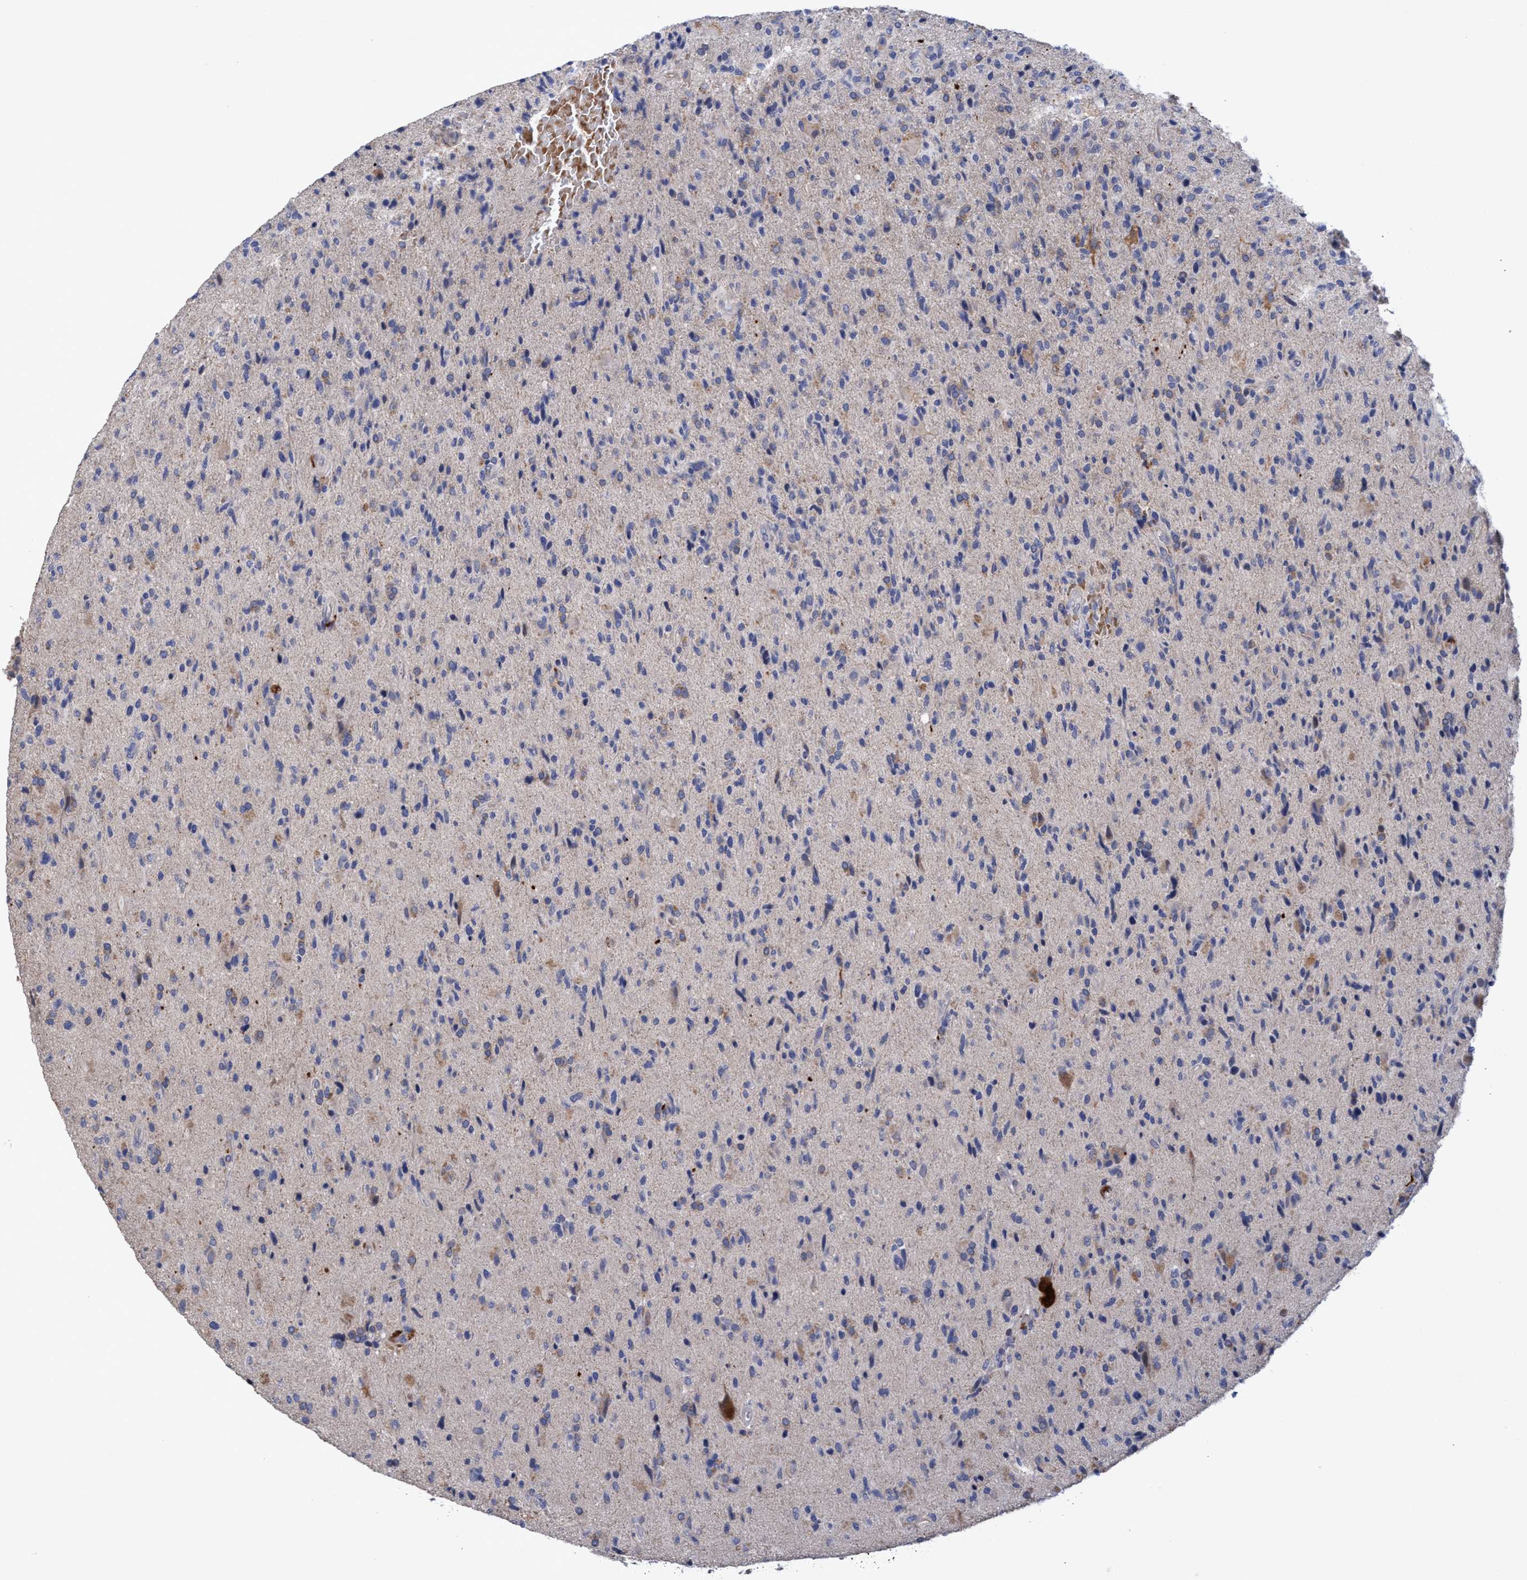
{"staining": {"intensity": "weak", "quantity": "<25%", "location": "cytoplasmic/membranous"}, "tissue": "glioma", "cell_type": "Tumor cells", "image_type": "cancer", "snomed": [{"axis": "morphology", "description": "Glioma, malignant, High grade"}, {"axis": "topography", "description": "Brain"}], "caption": "Tumor cells show no significant protein staining in glioma.", "gene": "SEMA4D", "patient": {"sex": "male", "age": 72}}